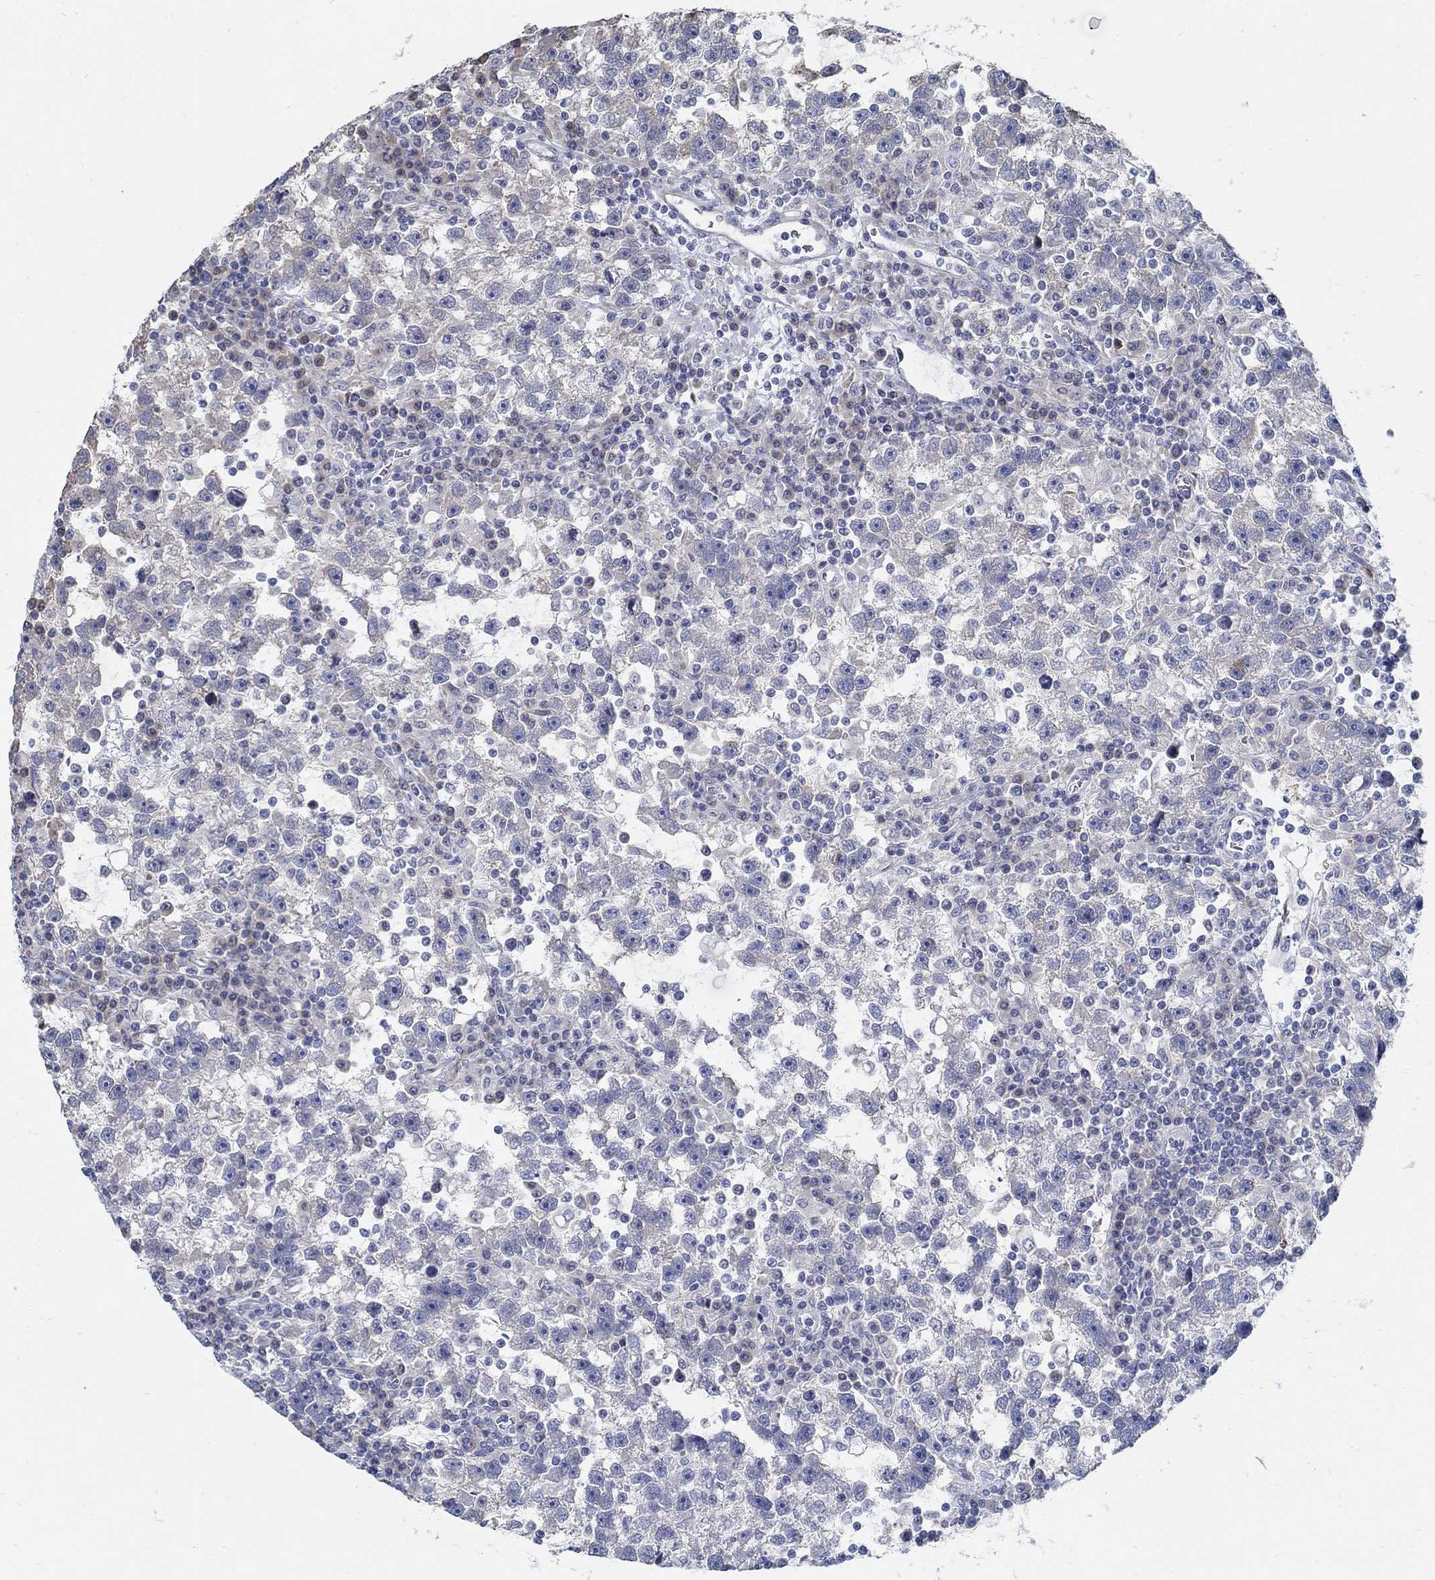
{"staining": {"intensity": "negative", "quantity": "none", "location": "none"}, "tissue": "testis cancer", "cell_type": "Tumor cells", "image_type": "cancer", "snomed": [{"axis": "morphology", "description": "Seminoma, NOS"}, {"axis": "topography", "description": "Testis"}], "caption": "This is an immunohistochemistry micrograph of testis seminoma. There is no staining in tumor cells.", "gene": "C15orf39", "patient": {"sex": "male", "age": 47}}